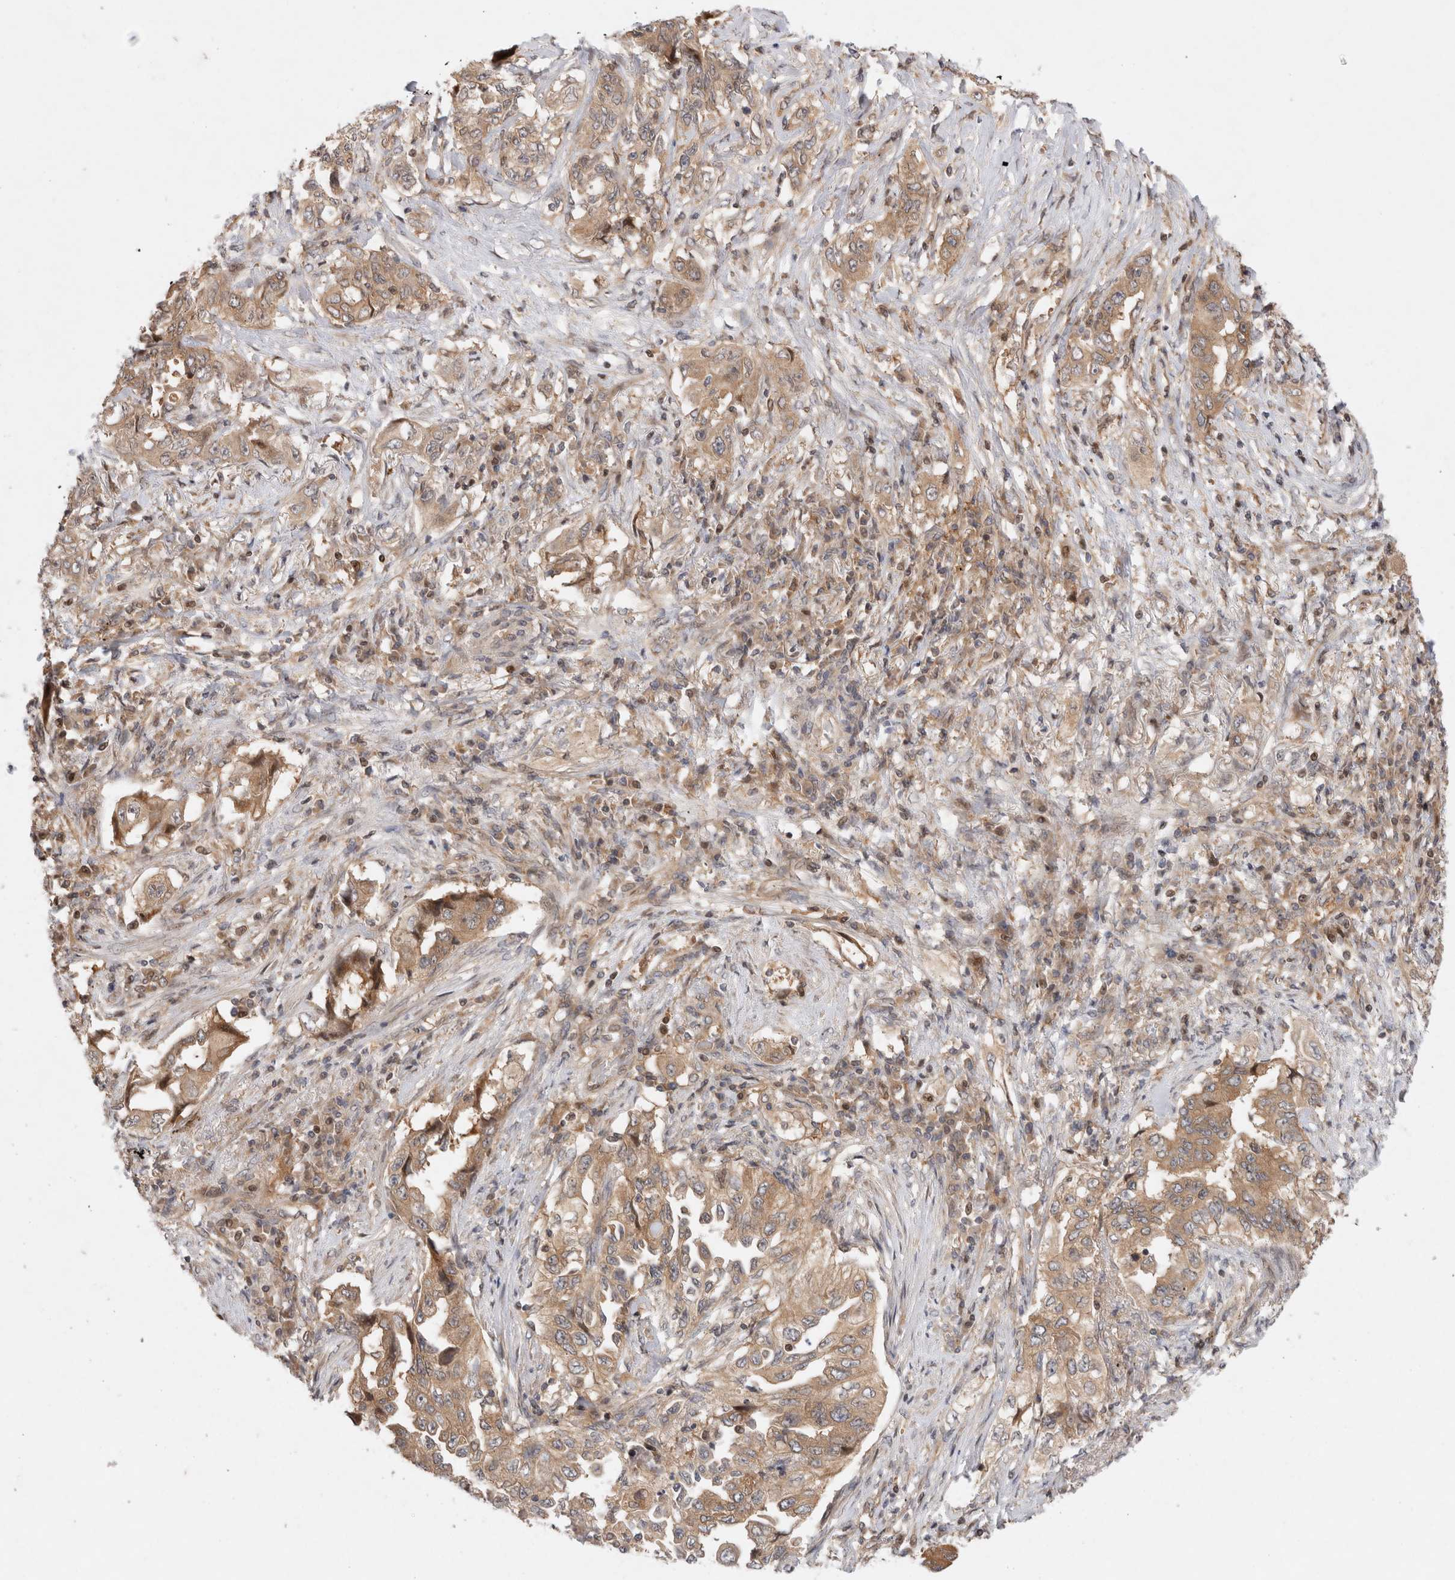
{"staining": {"intensity": "moderate", "quantity": ">75%", "location": "cytoplasmic/membranous"}, "tissue": "lung cancer", "cell_type": "Tumor cells", "image_type": "cancer", "snomed": [{"axis": "morphology", "description": "Adenocarcinoma, NOS"}, {"axis": "topography", "description": "Lung"}], "caption": "Lung cancer (adenocarcinoma) tissue reveals moderate cytoplasmic/membranous expression in about >75% of tumor cells (DAB (3,3'-diaminobenzidine) IHC with brightfield microscopy, high magnification).", "gene": "HTT", "patient": {"sex": "female", "age": 51}}